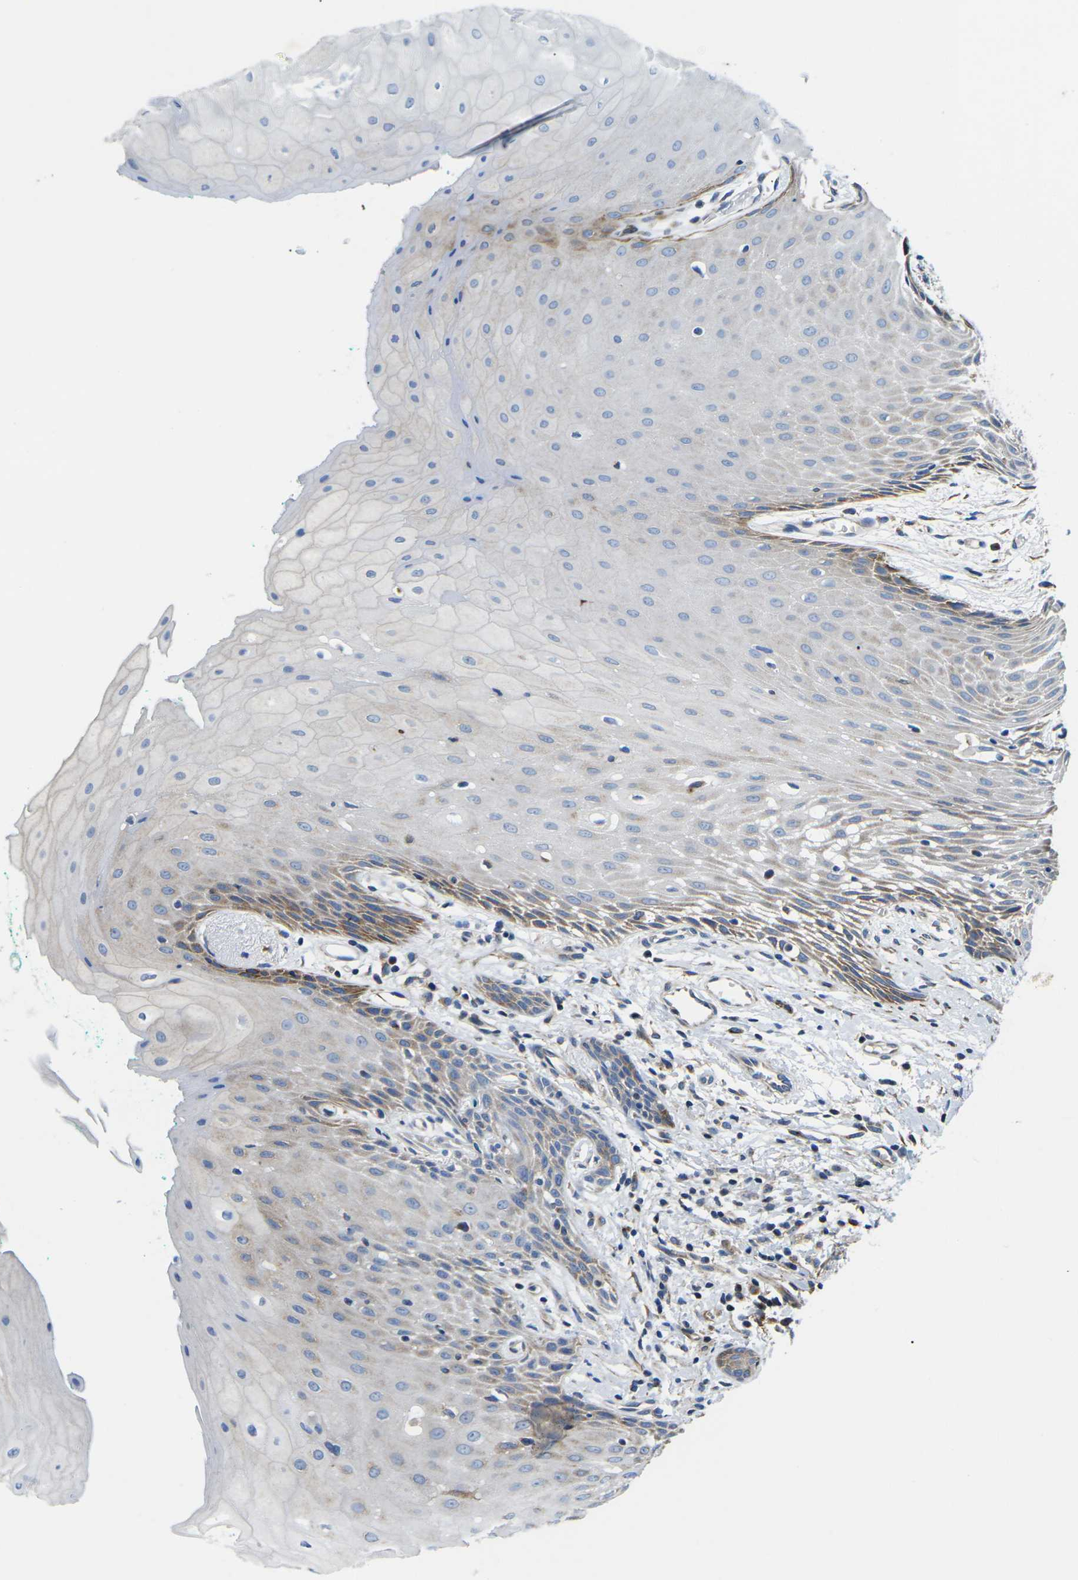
{"staining": {"intensity": "moderate", "quantity": "<25%", "location": "cytoplasmic/membranous"}, "tissue": "oral mucosa", "cell_type": "Squamous epithelial cells", "image_type": "normal", "snomed": [{"axis": "morphology", "description": "Normal tissue, NOS"}, {"axis": "morphology", "description": "Squamous cell carcinoma, NOS"}, {"axis": "topography", "description": "Oral tissue"}, {"axis": "topography", "description": "Salivary gland"}, {"axis": "topography", "description": "Head-Neck"}], "caption": "A brown stain highlights moderate cytoplasmic/membranous positivity of a protein in squamous epithelial cells of unremarkable human oral mucosa. The staining was performed using DAB (3,3'-diaminobenzidine), with brown indicating positive protein expression. Nuclei are stained blue with hematoxylin.", "gene": "TMEFF2", "patient": {"sex": "female", "age": 62}}